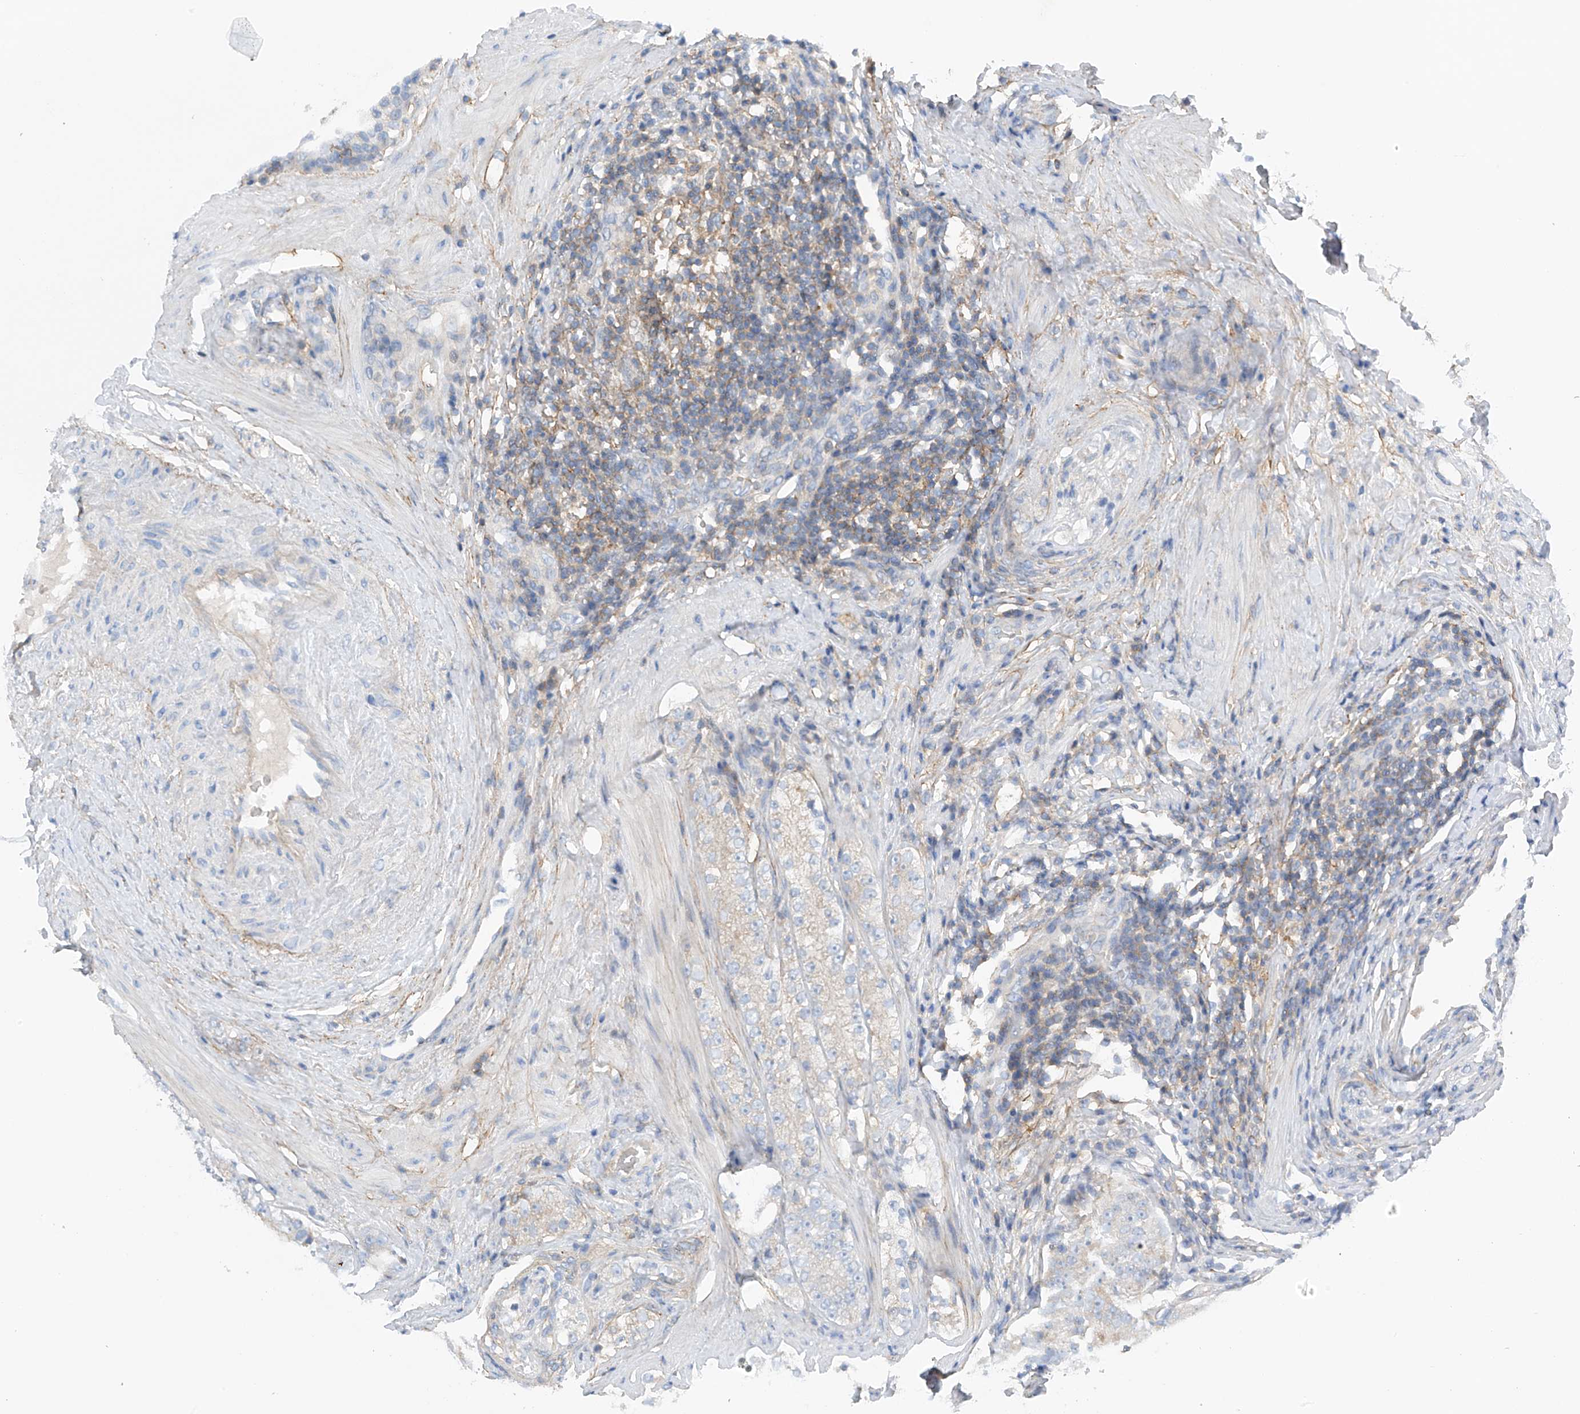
{"staining": {"intensity": "negative", "quantity": "none", "location": "none"}, "tissue": "prostate cancer", "cell_type": "Tumor cells", "image_type": "cancer", "snomed": [{"axis": "morphology", "description": "Adenocarcinoma, High grade"}, {"axis": "topography", "description": "Prostate"}], "caption": "Prostate high-grade adenocarcinoma stained for a protein using IHC demonstrates no expression tumor cells.", "gene": "NALCN", "patient": {"sex": "male", "age": 56}}